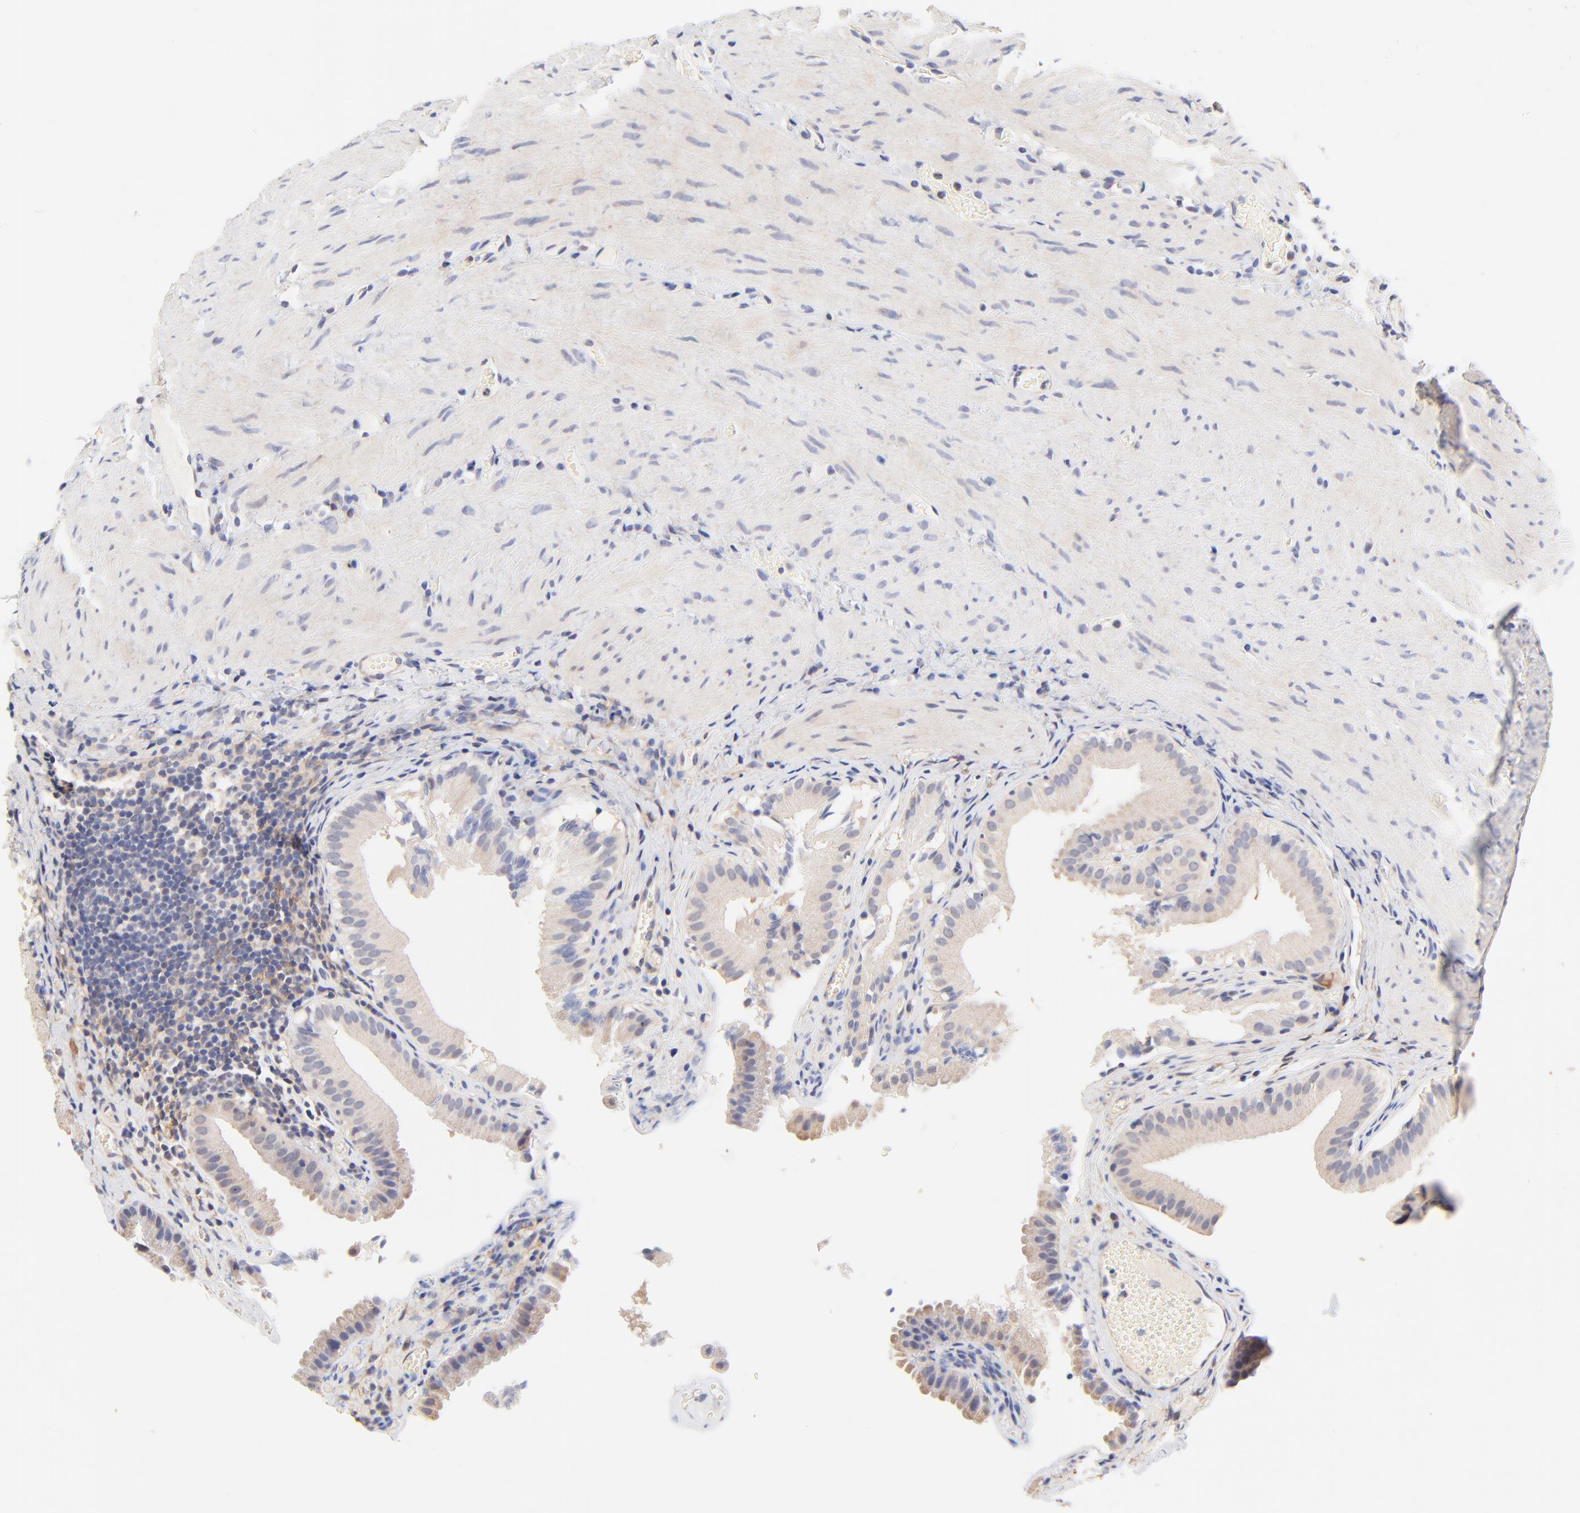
{"staining": {"intensity": "weak", "quantity": ">75%", "location": "cytoplasmic/membranous"}, "tissue": "gallbladder", "cell_type": "Glandular cells", "image_type": "normal", "snomed": [{"axis": "morphology", "description": "Normal tissue, NOS"}, {"axis": "topography", "description": "Gallbladder"}], "caption": "This histopathology image exhibits immunohistochemistry staining of unremarkable gallbladder, with low weak cytoplasmic/membranous positivity in approximately >75% of glandular cells.", "gene": "PTK7", "patient": {"sex": "female", "age": 24}}